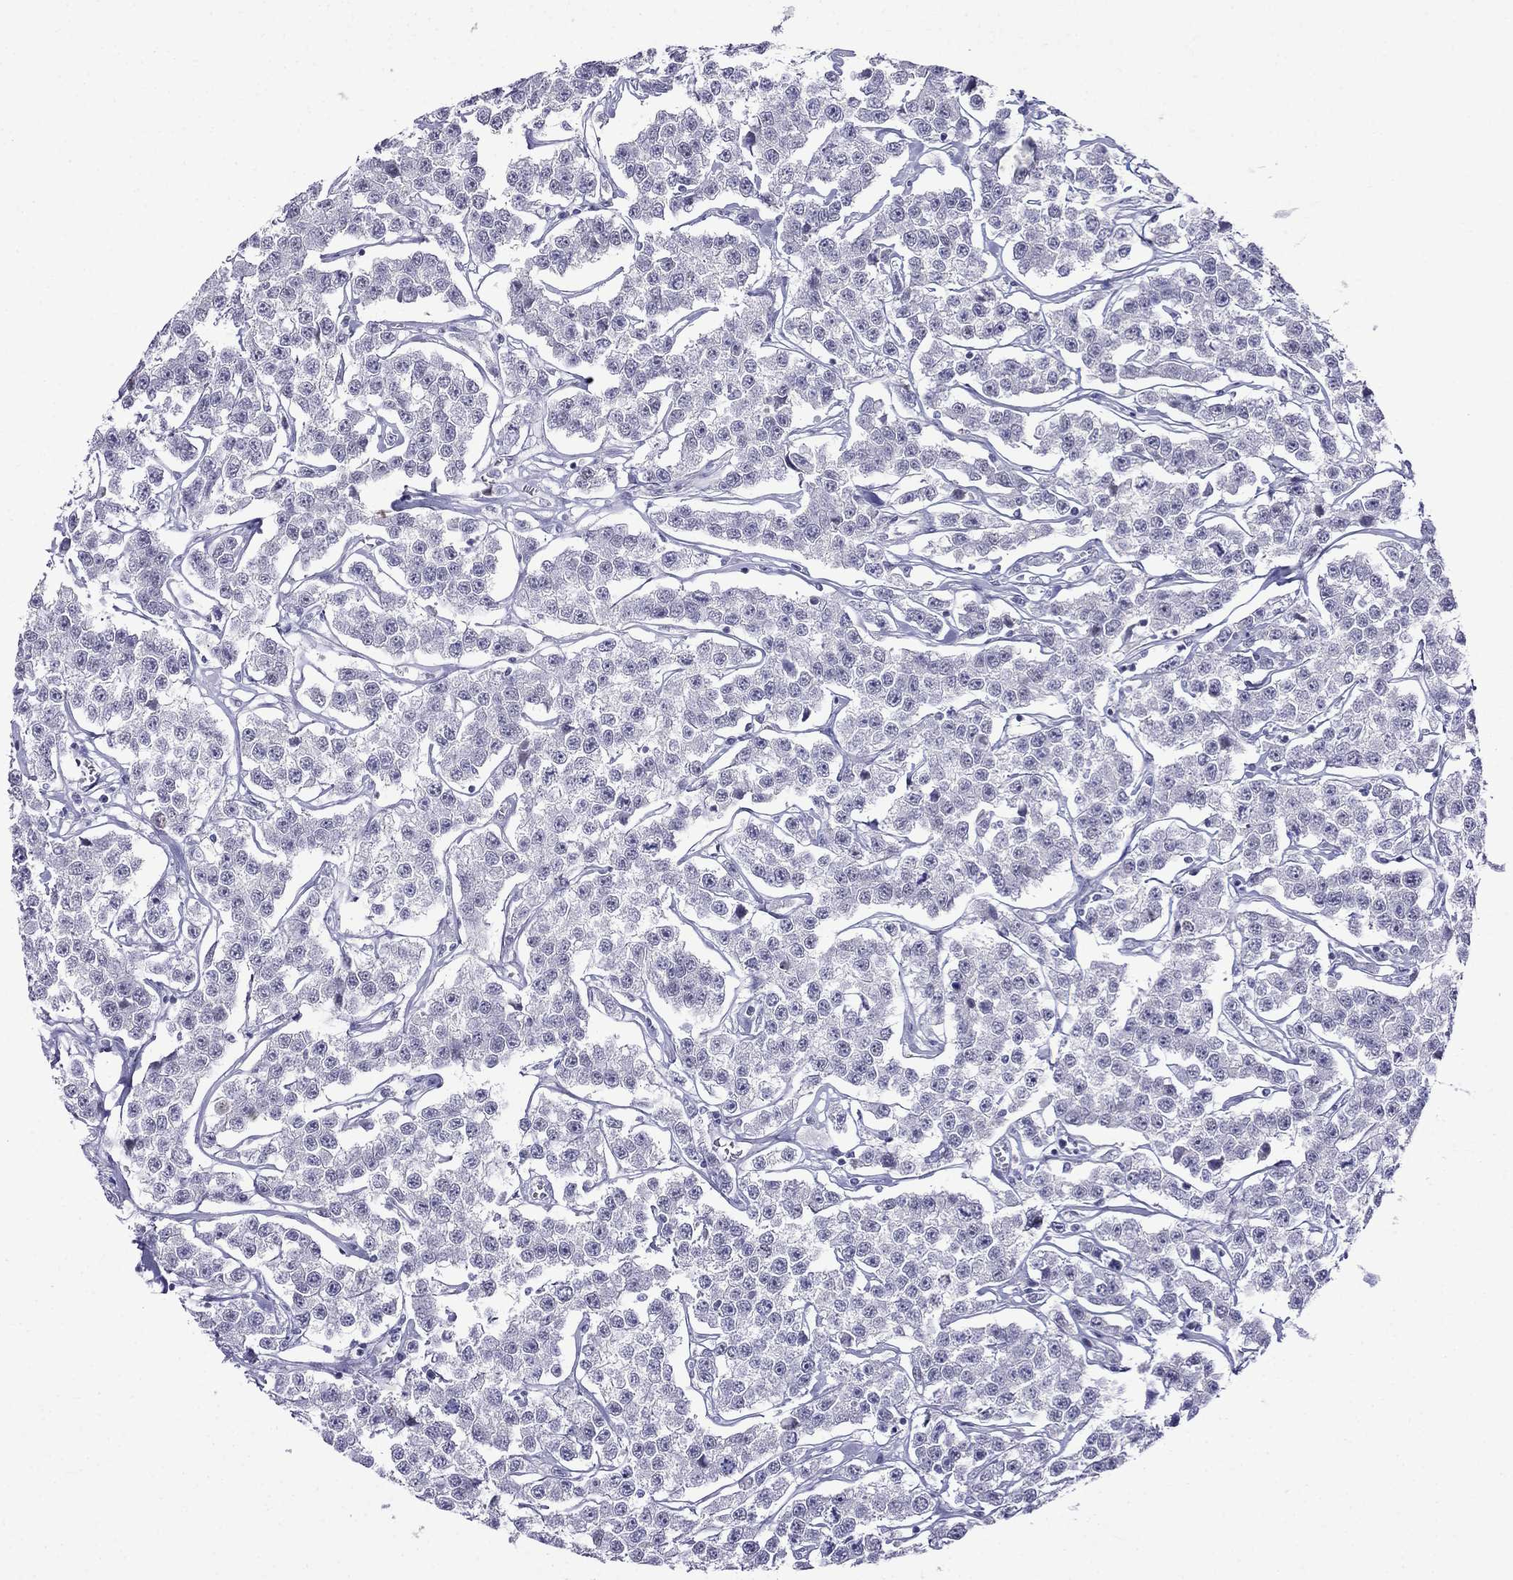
{"staining": {"intensity": "negative", "quantity": "none", "location": "none"}, "tissue": "testis cancer", "cell_type": "Tumor cells", "image_type": "cancer", "snomed": [{"axis": "morphology", "description": "Seminoma, NOS"}, {"axis": "topography", "description": "Testis"}], "caption": "Tumor cells are negative for protein expression in human testis seminoma.", "gene": "MGP", "patient": {"sex": "male", "age": 59}}